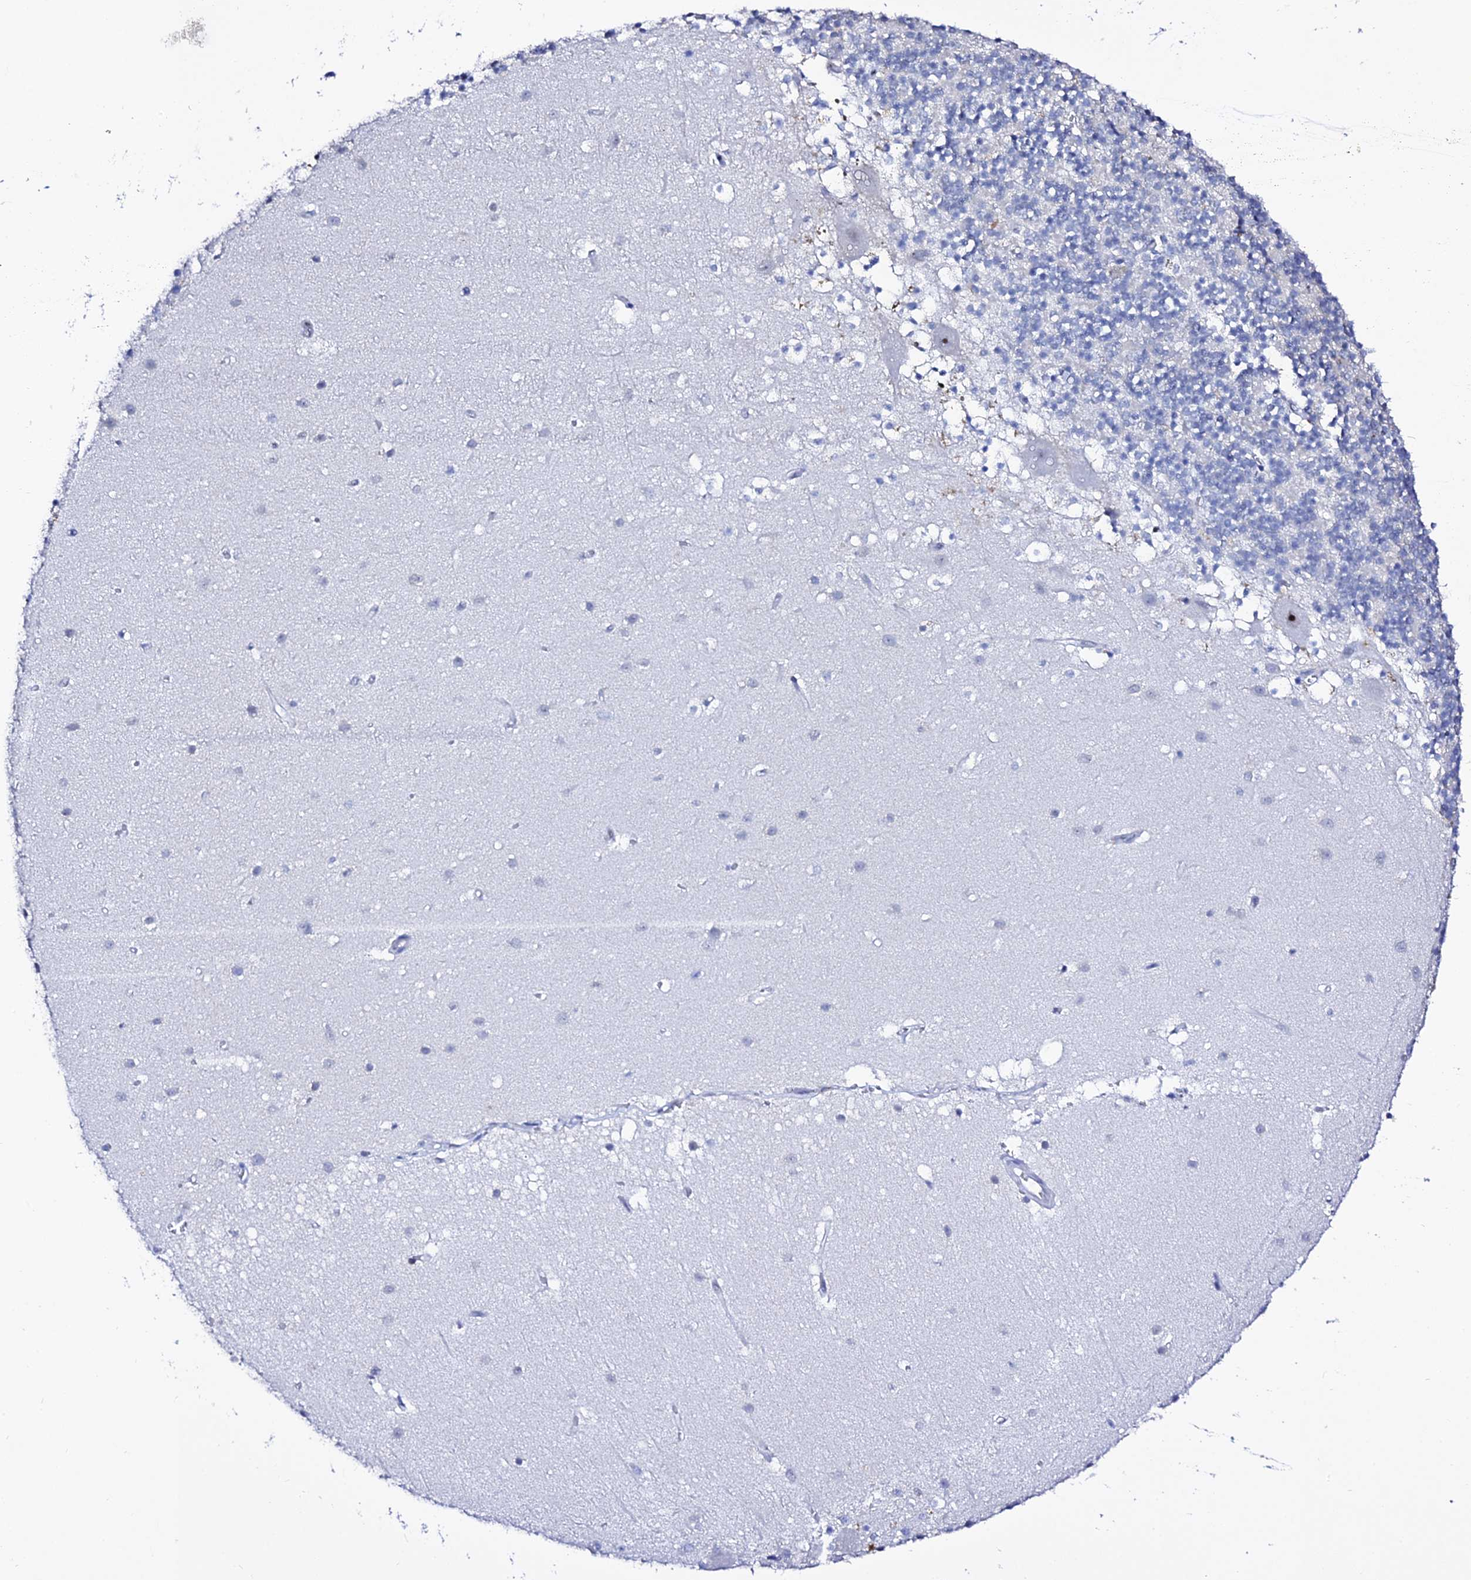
{"staining": {"intensity": "negative", "quantity": "none", "location": "none"}, "tissue": "cerebellum", "cell_type": "Cells in granular layer", "image_type": "normal", "snomed": [{"axis": "morphology", "description": "Normal tissue, NOS"}, {"axis": "topography", "description": "Cerebellum"}], "caption": "Protein analysis of unremarkable cerebellum exhibits no significant staining in cells in granular layer. (Brightfield microscopy of DAB (3,3'-diaminobenzidine) immunohistochemistry at high magnification).", "gene": "POFUT2", "patient": {"sex": "male", "age": 54}}